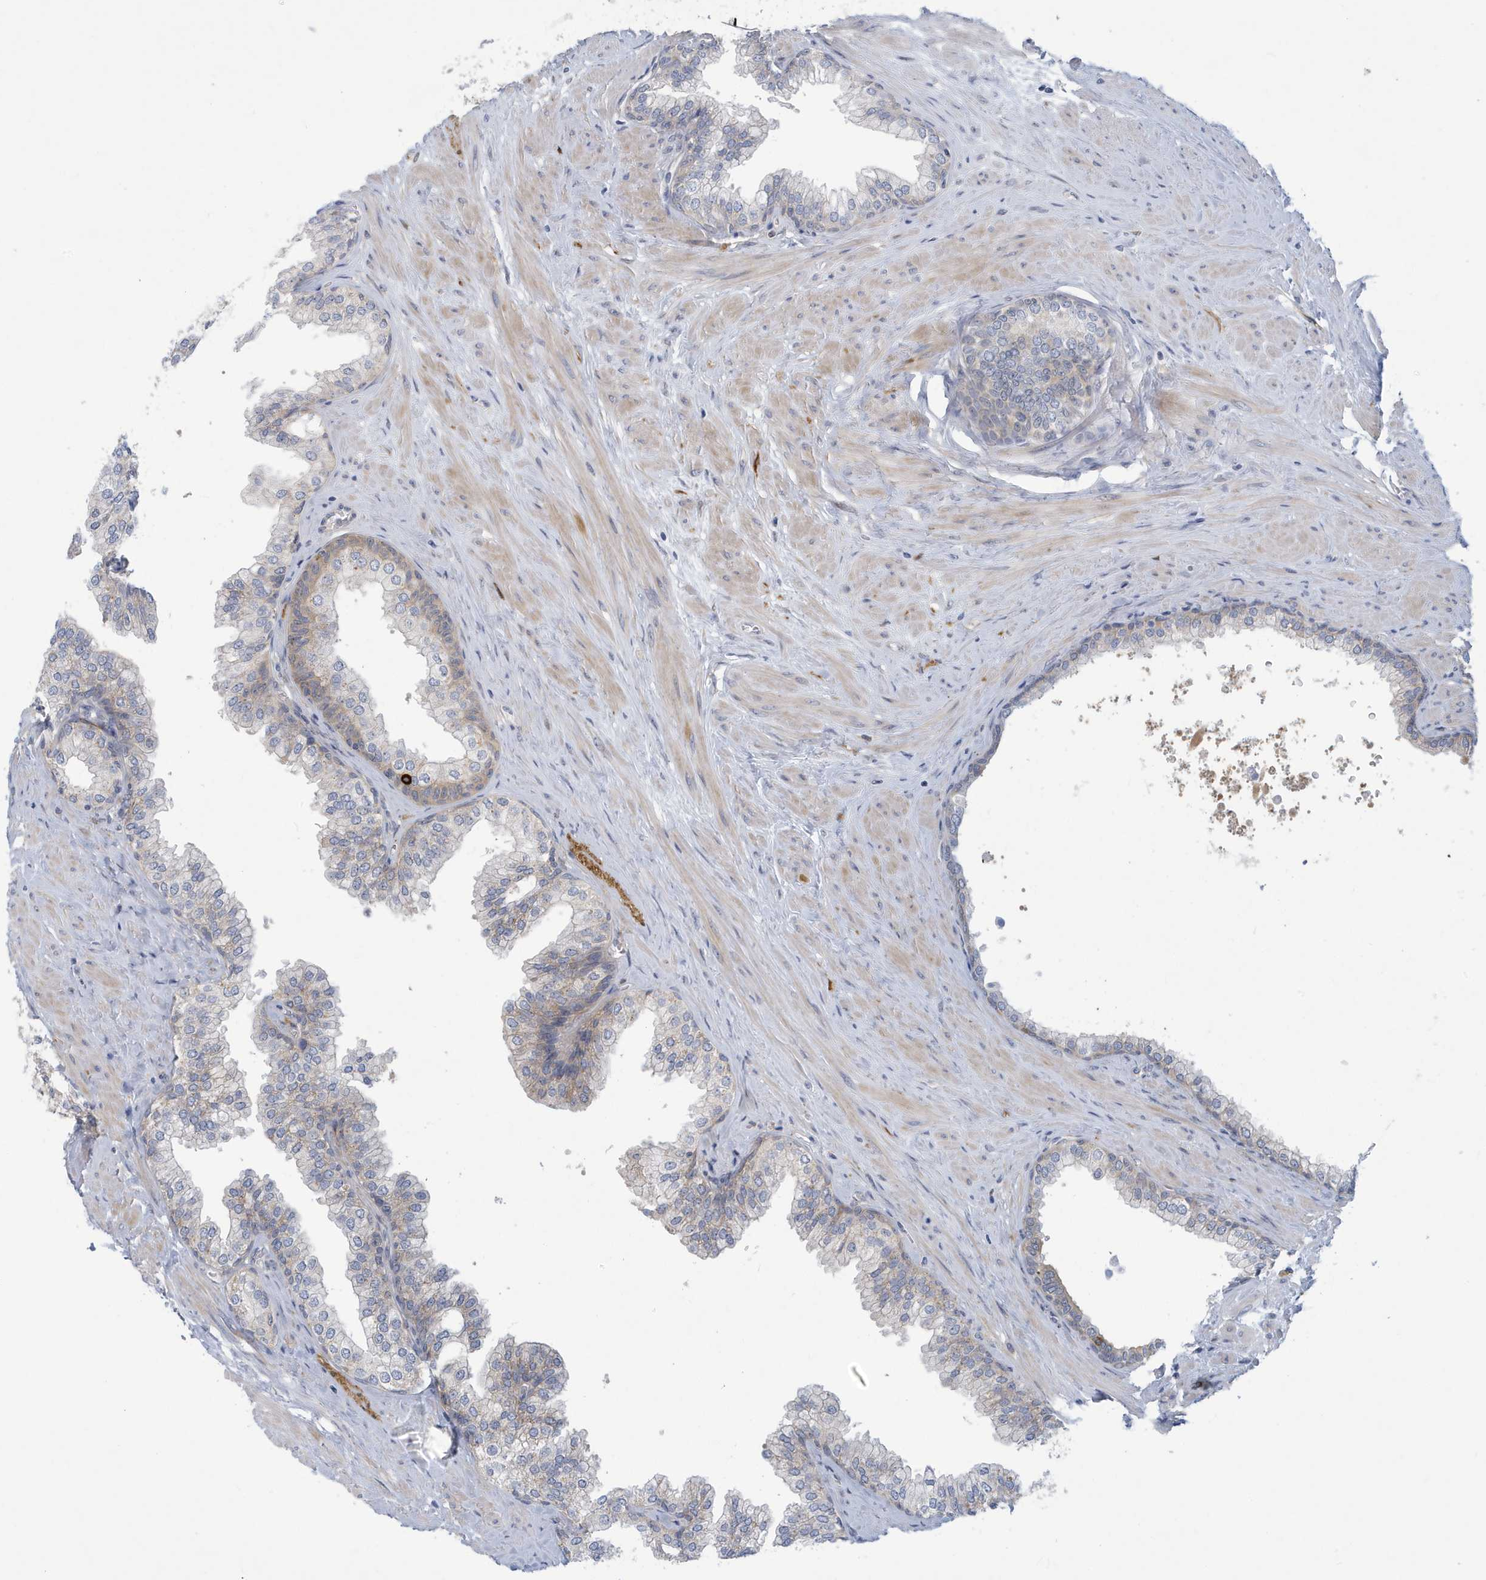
{"staining": {"intensity": "weak", "quantity": "<25%", "location": "cytoplasmic/membranous"}, "tissue": "prostate", "cell_type": "Glandular cells", "image_type": "normal", "snomed": [{"axis": "morphology", "description": "Normal tissue, NOS"}, {"axis": "morphology", "description": "Urothelial carcinoma, Low grade"}, {"axis": "topography", "description": "Urinary bladder"}, {"axis": "topography", "description": "Prostate"}], "caption": "A photomicrograph of prostate stained for a protein reveals no brown staining in glandular cells. (IHC, brightfield microscopy, high magnification).", "gene": "VTA1", "patient": {"sex": "male", "age": 60}}